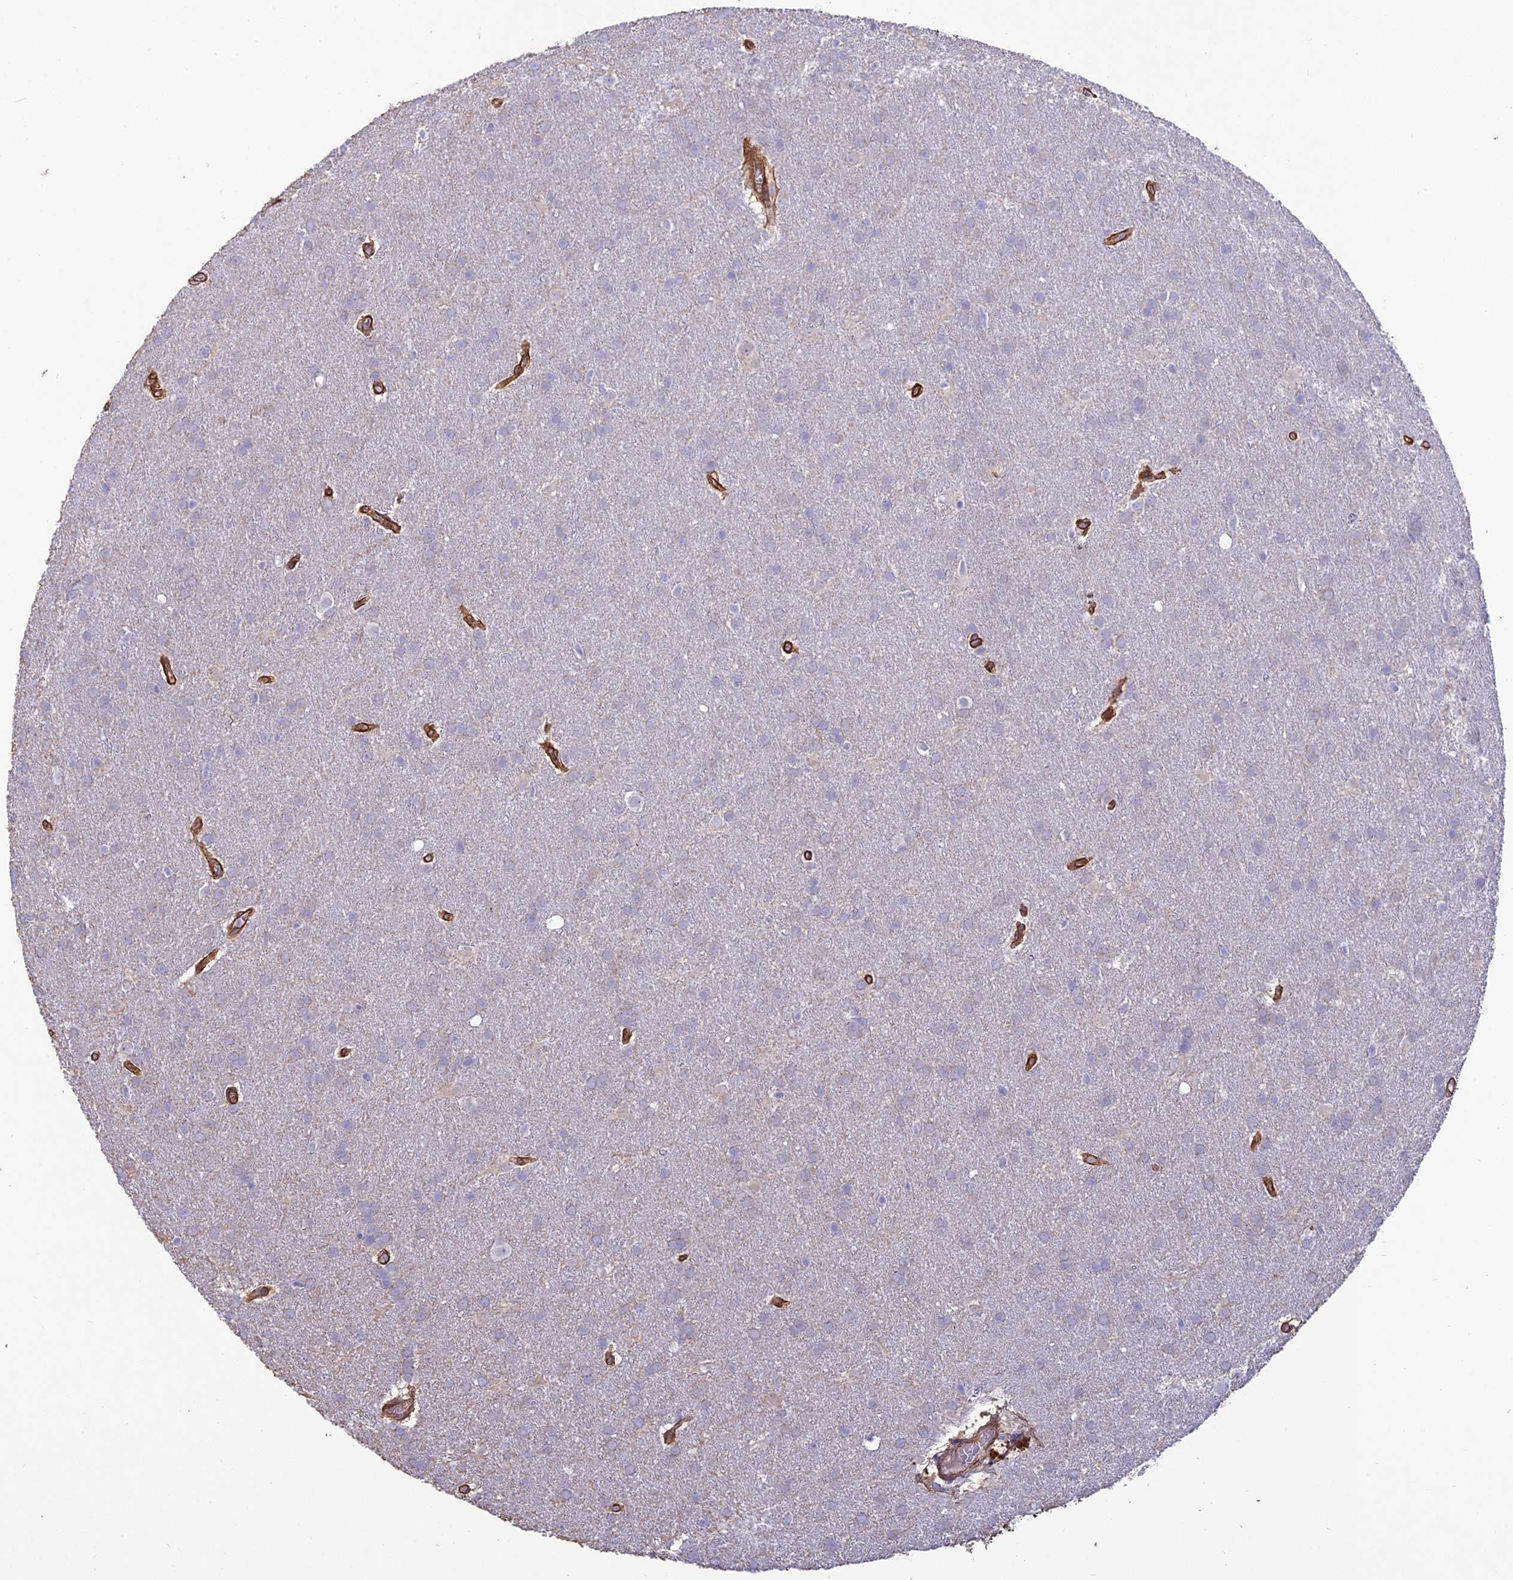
{"staining": {"intensity": "negative", "quantity": "none", "location": "none"}, "tissue": "glioma", "cell_type": "Tumor cells", "image_type": "cancer", "snomed": [{"axis": "morphology", "description": "Glioma, malignant, Low grade"}, {"axis": "topography", "description": "Brain"}], "caption": "Tumor cells are negative for brown protein staining in glioma. (Stains: DAB immunohistochemistry with hematoxylin counter stain, Microscopy: brightfield microscopy at high magnification).", "gene": "TNS1", "patient": {"sex": "female", "age": 32}}